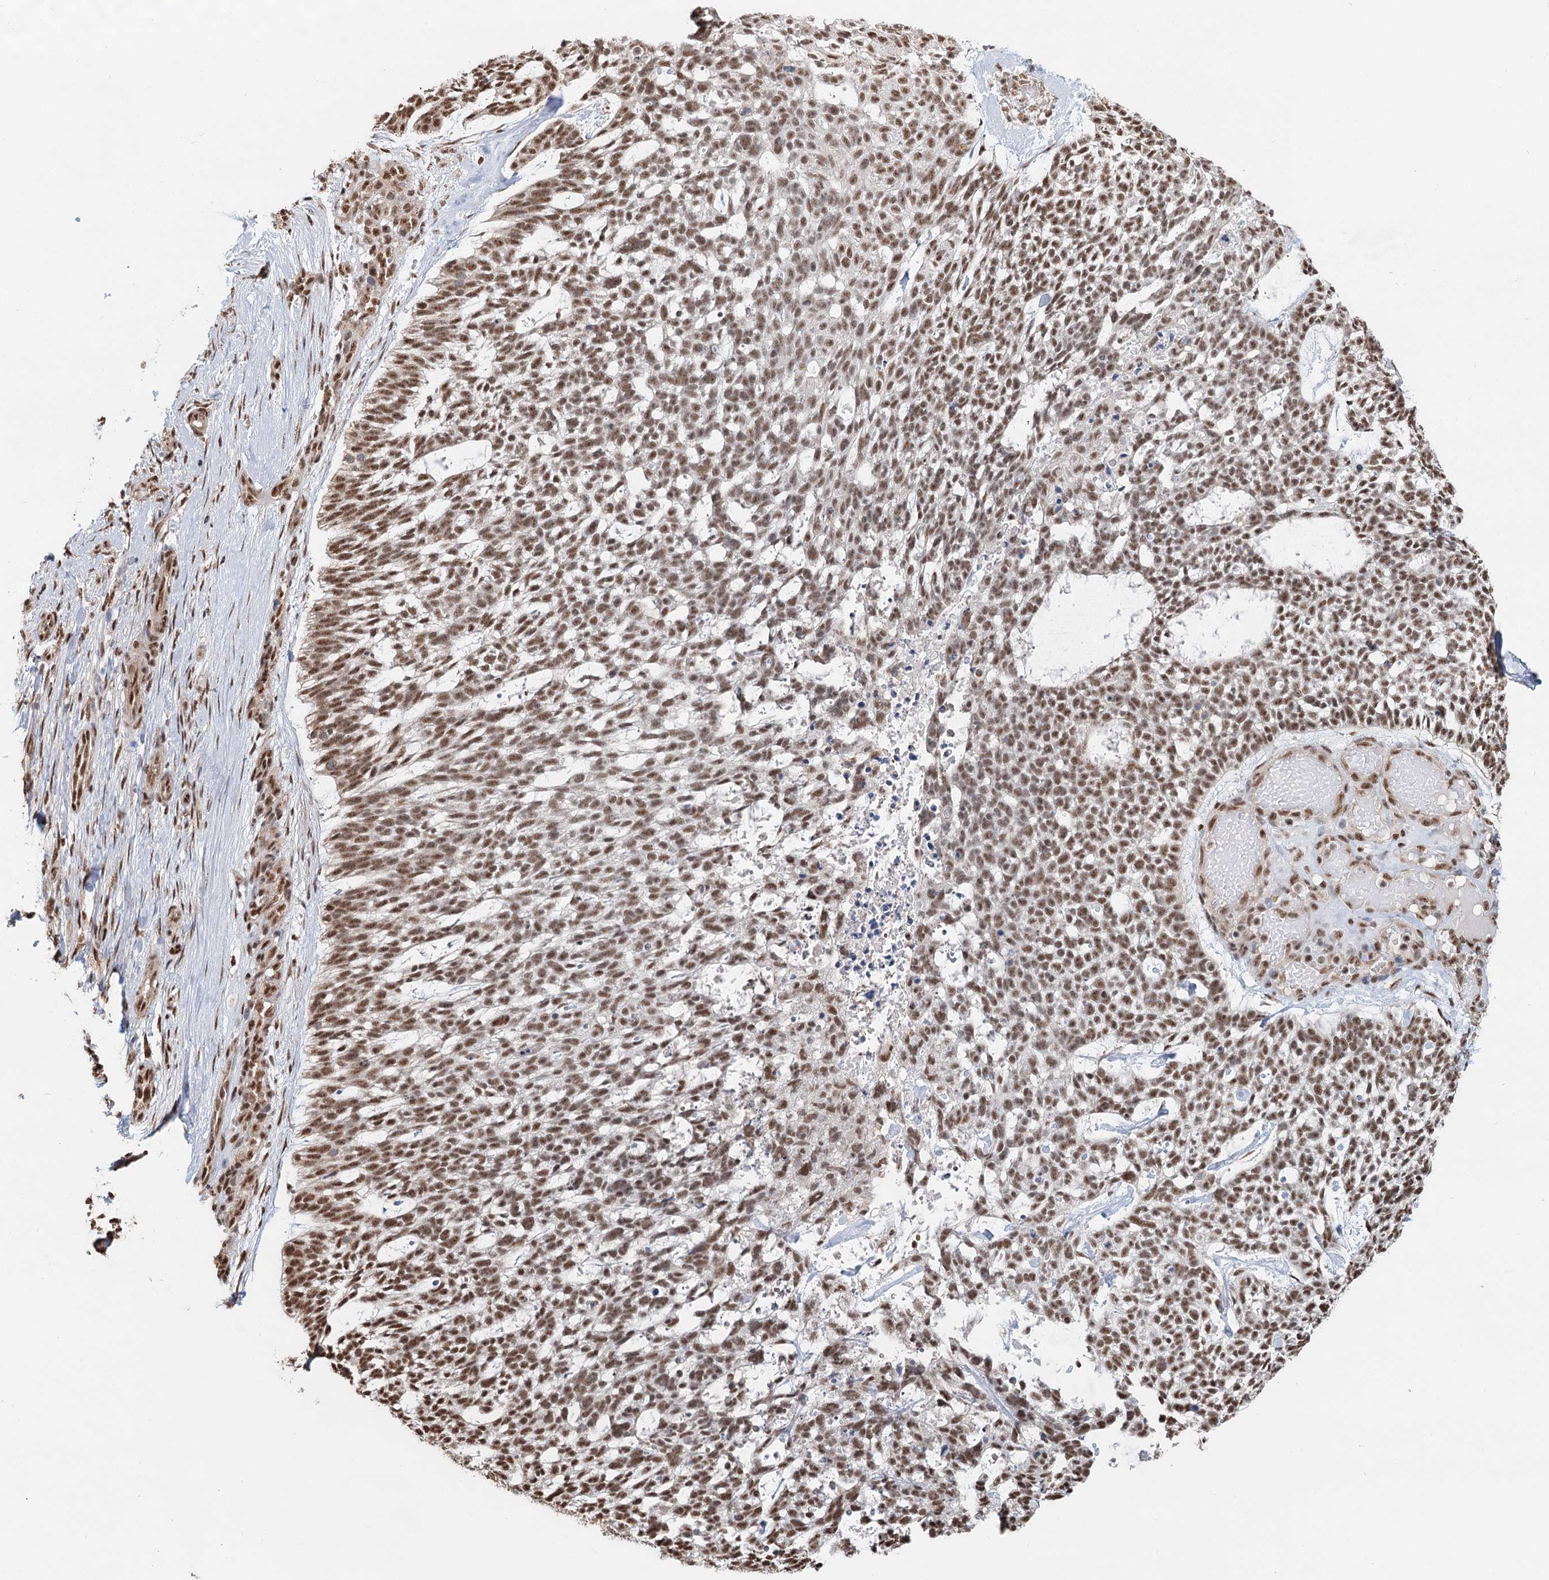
{"staining": {"intensity": "moderate", "quantity": ">75%", "location": "nuclear"}, "tissue": "skin cancer", "cell_type": "Tumor cells", "image_type": "cancer", "snomed": [{"axis": "morphology", "description": "Basal cell carcinoma"}, {"axis": "topography", "description": "Skin"}], "caption": "This is a micrograph of IHC staining of skin basal cell carcinoma, which shows moderate staining in the nuclear of tumor cells.", "gene": "GPALPP1", "patient": {"sex": "male", "age": 88}}